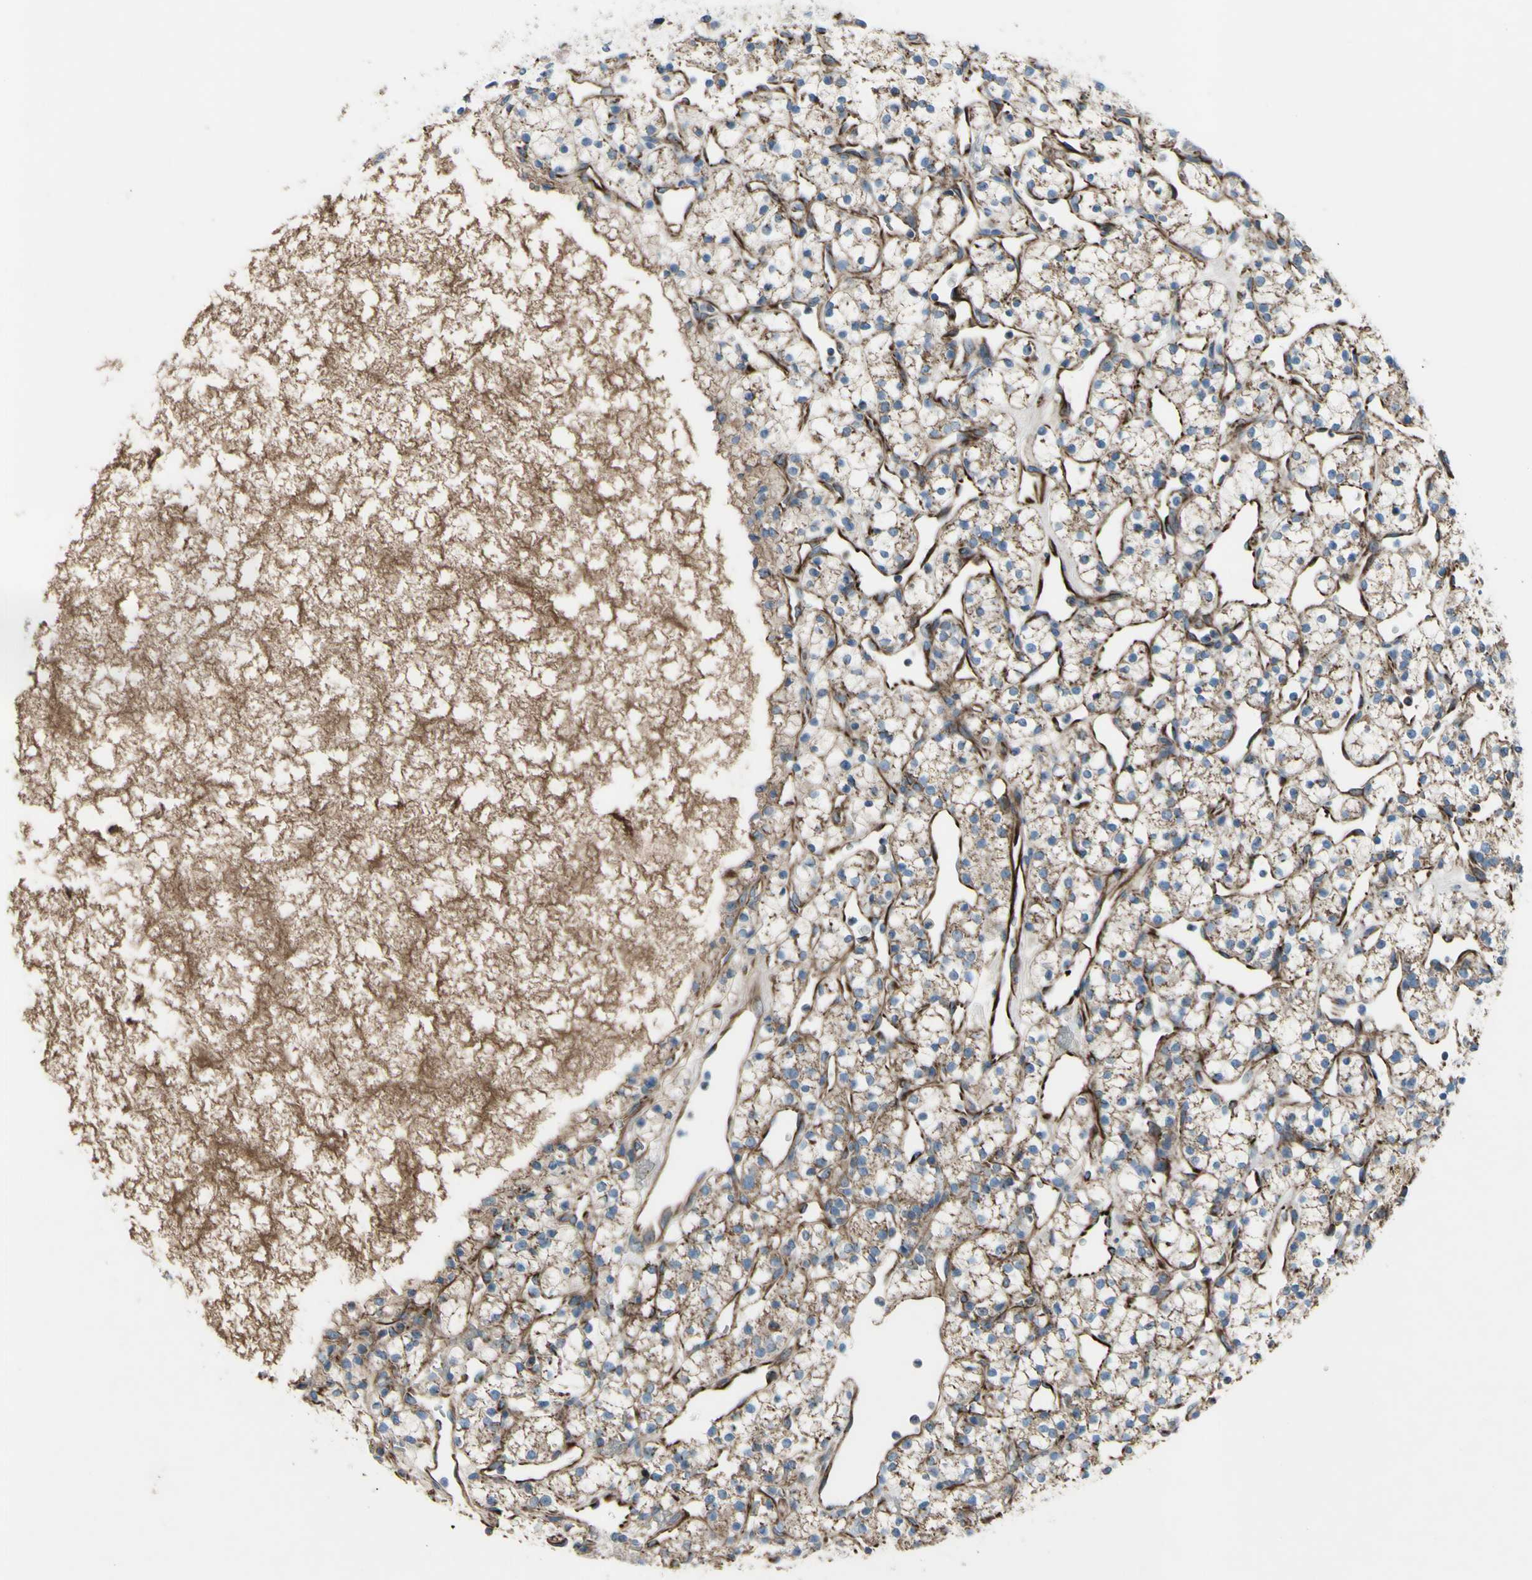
{"staining": {"intensity": "moderate", "quantity": ">75%", "location": "cytoplasmic/membranous"}, "tissue": "renal cancer", "cell_type": "Tumor cells", "image_type": "cancer", "snomed": [{"axis": "morphology", "description": "Adenocarcinoma, NOS"}, {"axis": "topography", "description": "Kidney"}], "caption": "Renal adenocarcinoma tissue shows moderate cytoplasmic/membranous staining in approximately >75% of tumor cells, visualized by immunohistochemistry.", "gene": "EMC7", "patient": {"sex": "female", "age": 60}}